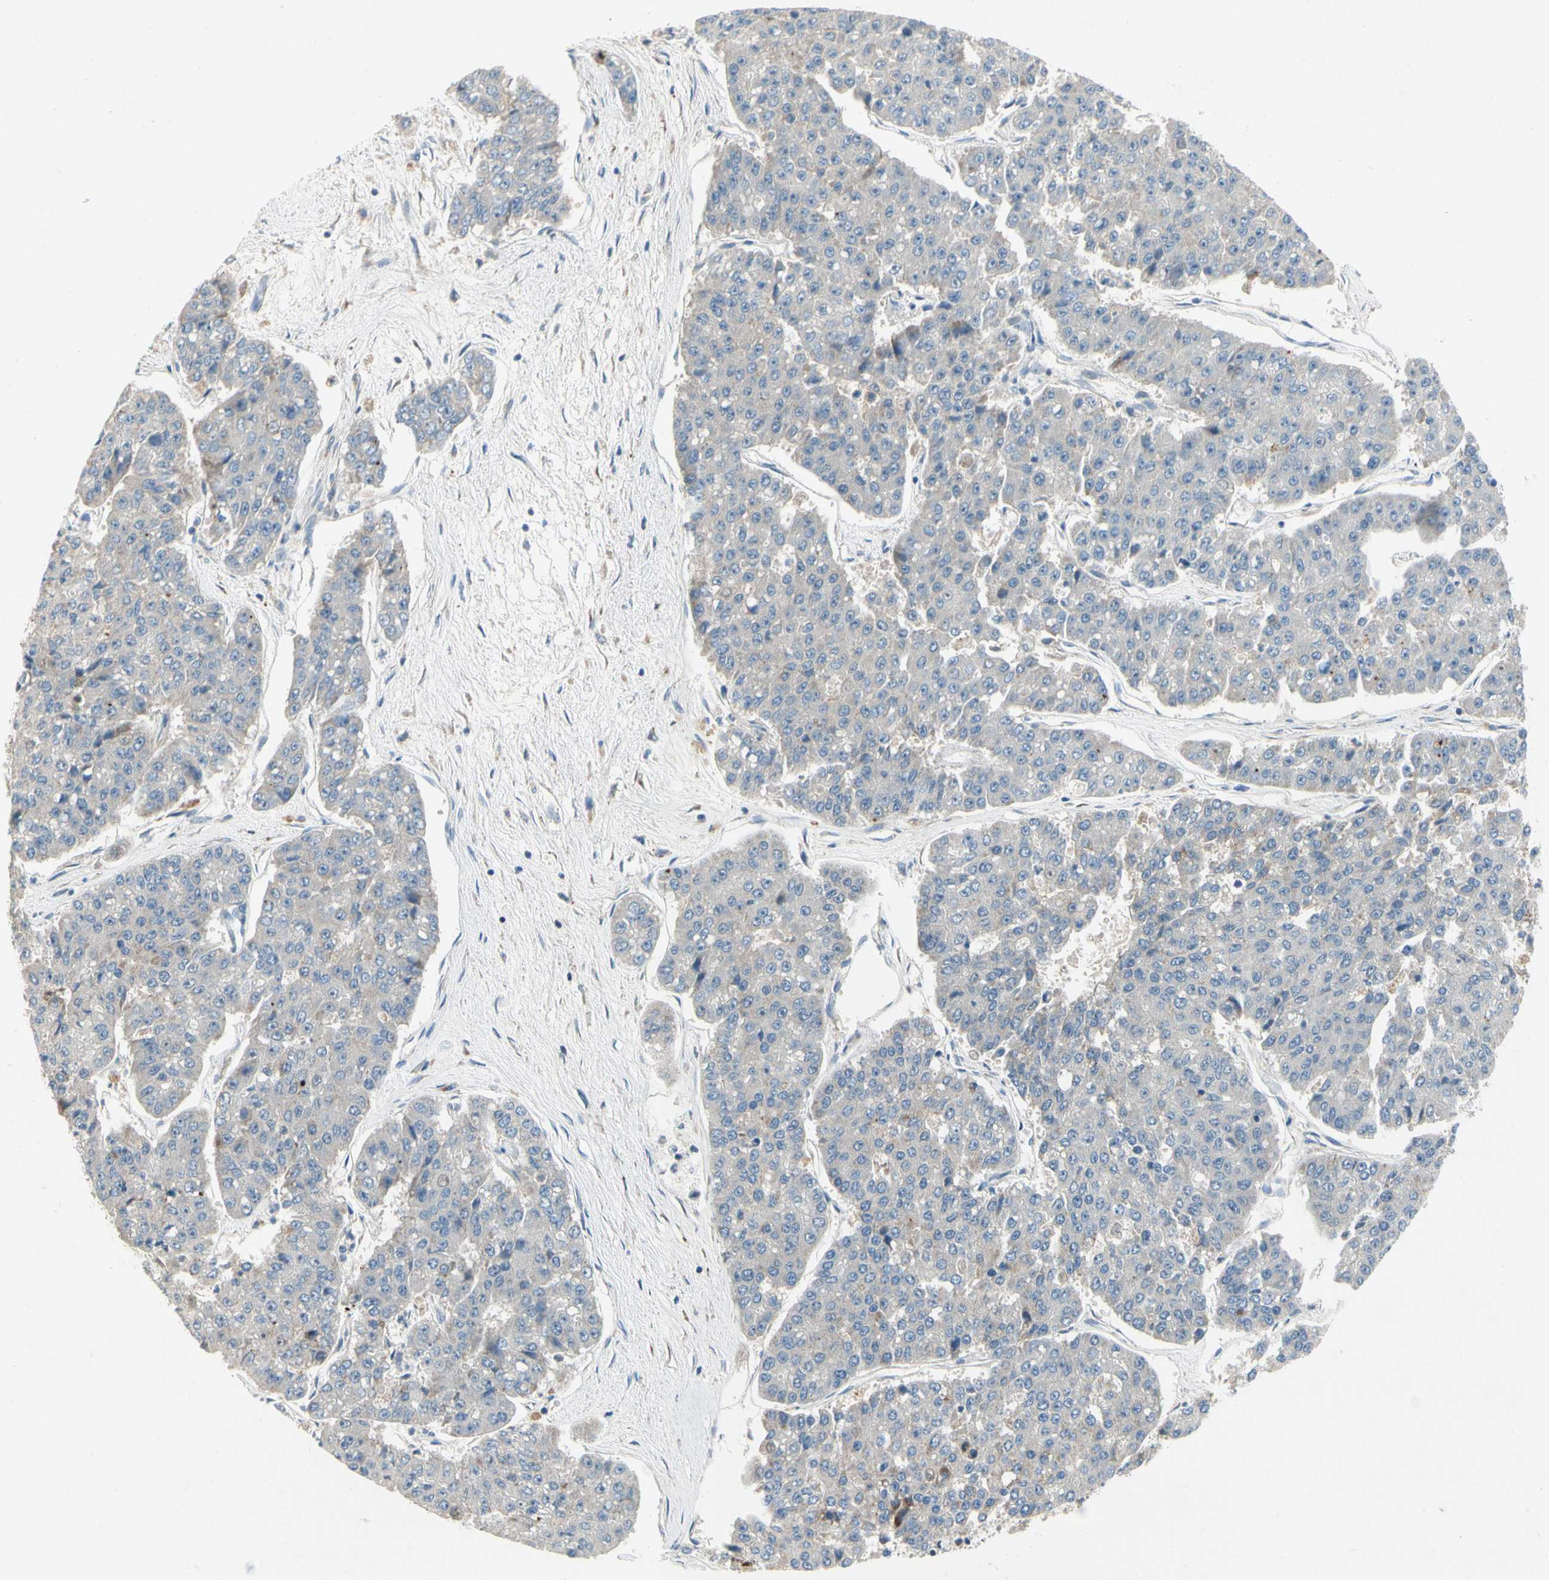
{"staining": {"intensity": "negative", "quantity": "none", "location": "none"}, "tissue": "pancreatic cancer", "cell_type": "Tumor cells", "image_type": "cancer", "snomed": [{"axis": "morphology", "description": "Adenocarcinoma, NOS"}, {"axis": "topography", "description": "Pancreas"}], "caption": "Pancreatic cancer (adenocarcinoma) stained for a protein using IHC exhibits no staining tumor cells.", "gene": "KLHDC8B", "patient": {"sex": "male", "age": 50}}